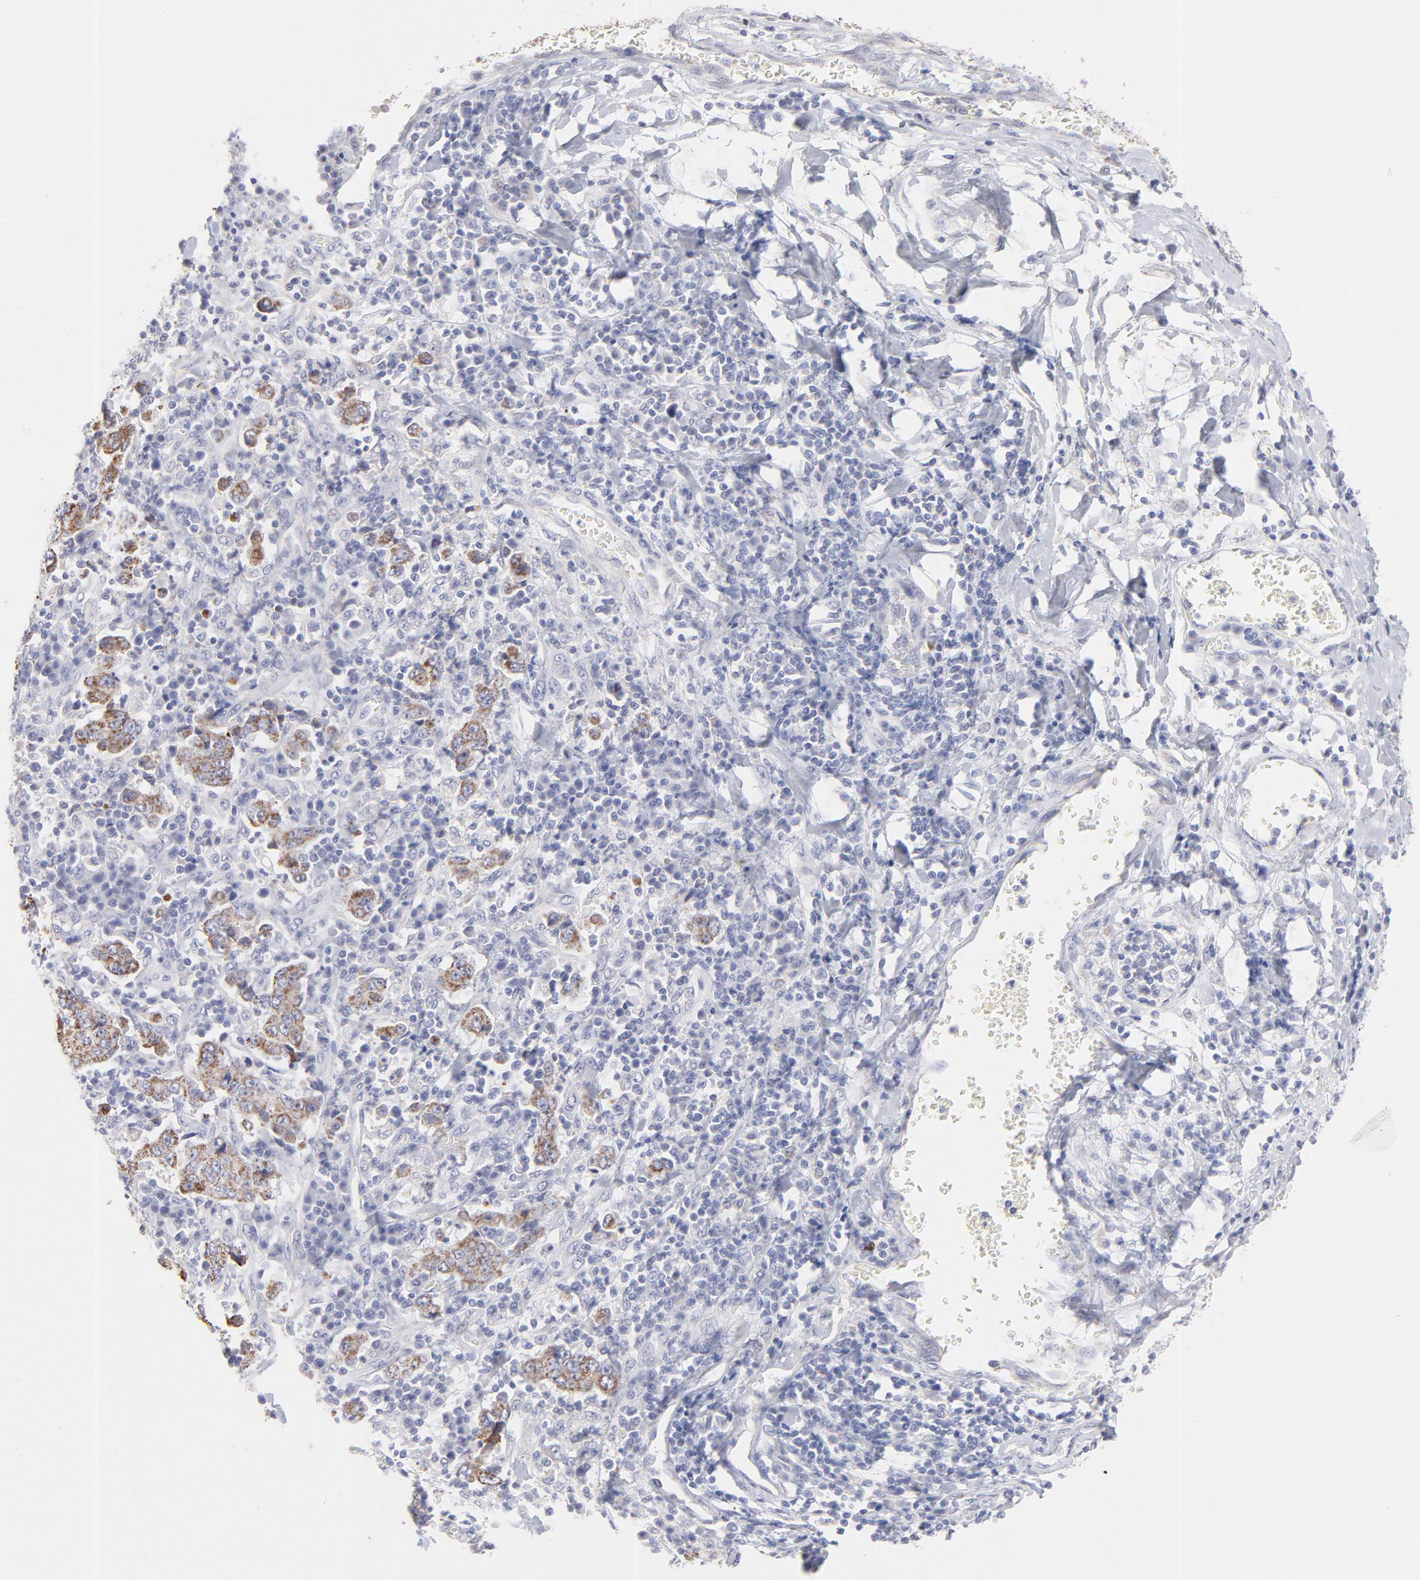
{"staining": {"intensity": "moderate", "quantity": ">75%", "location": "cytoplasmic/membranous"}, "tissue": "stomach cancer", "cell_type": "Tumor cells", "image_type": "cancer", "snomed": [{"axis": "morphology", "description": "Normal tissue, NOS"}, {"axis": "morphology", "description": "Adenocarcinoma, NOS"}, {"axis": "topography", "description": "Stomach, upper"}, {"axis": "topography", "description": "Stomach"}], "caption": "This is an image of immunohistochemistry staining of stomach adenocarcinoma, which shows moderate expression in the cytoplasmic/membranous of tumor cells.", "gene": "TST", "patient": {"sex": "male", "age": 59}}